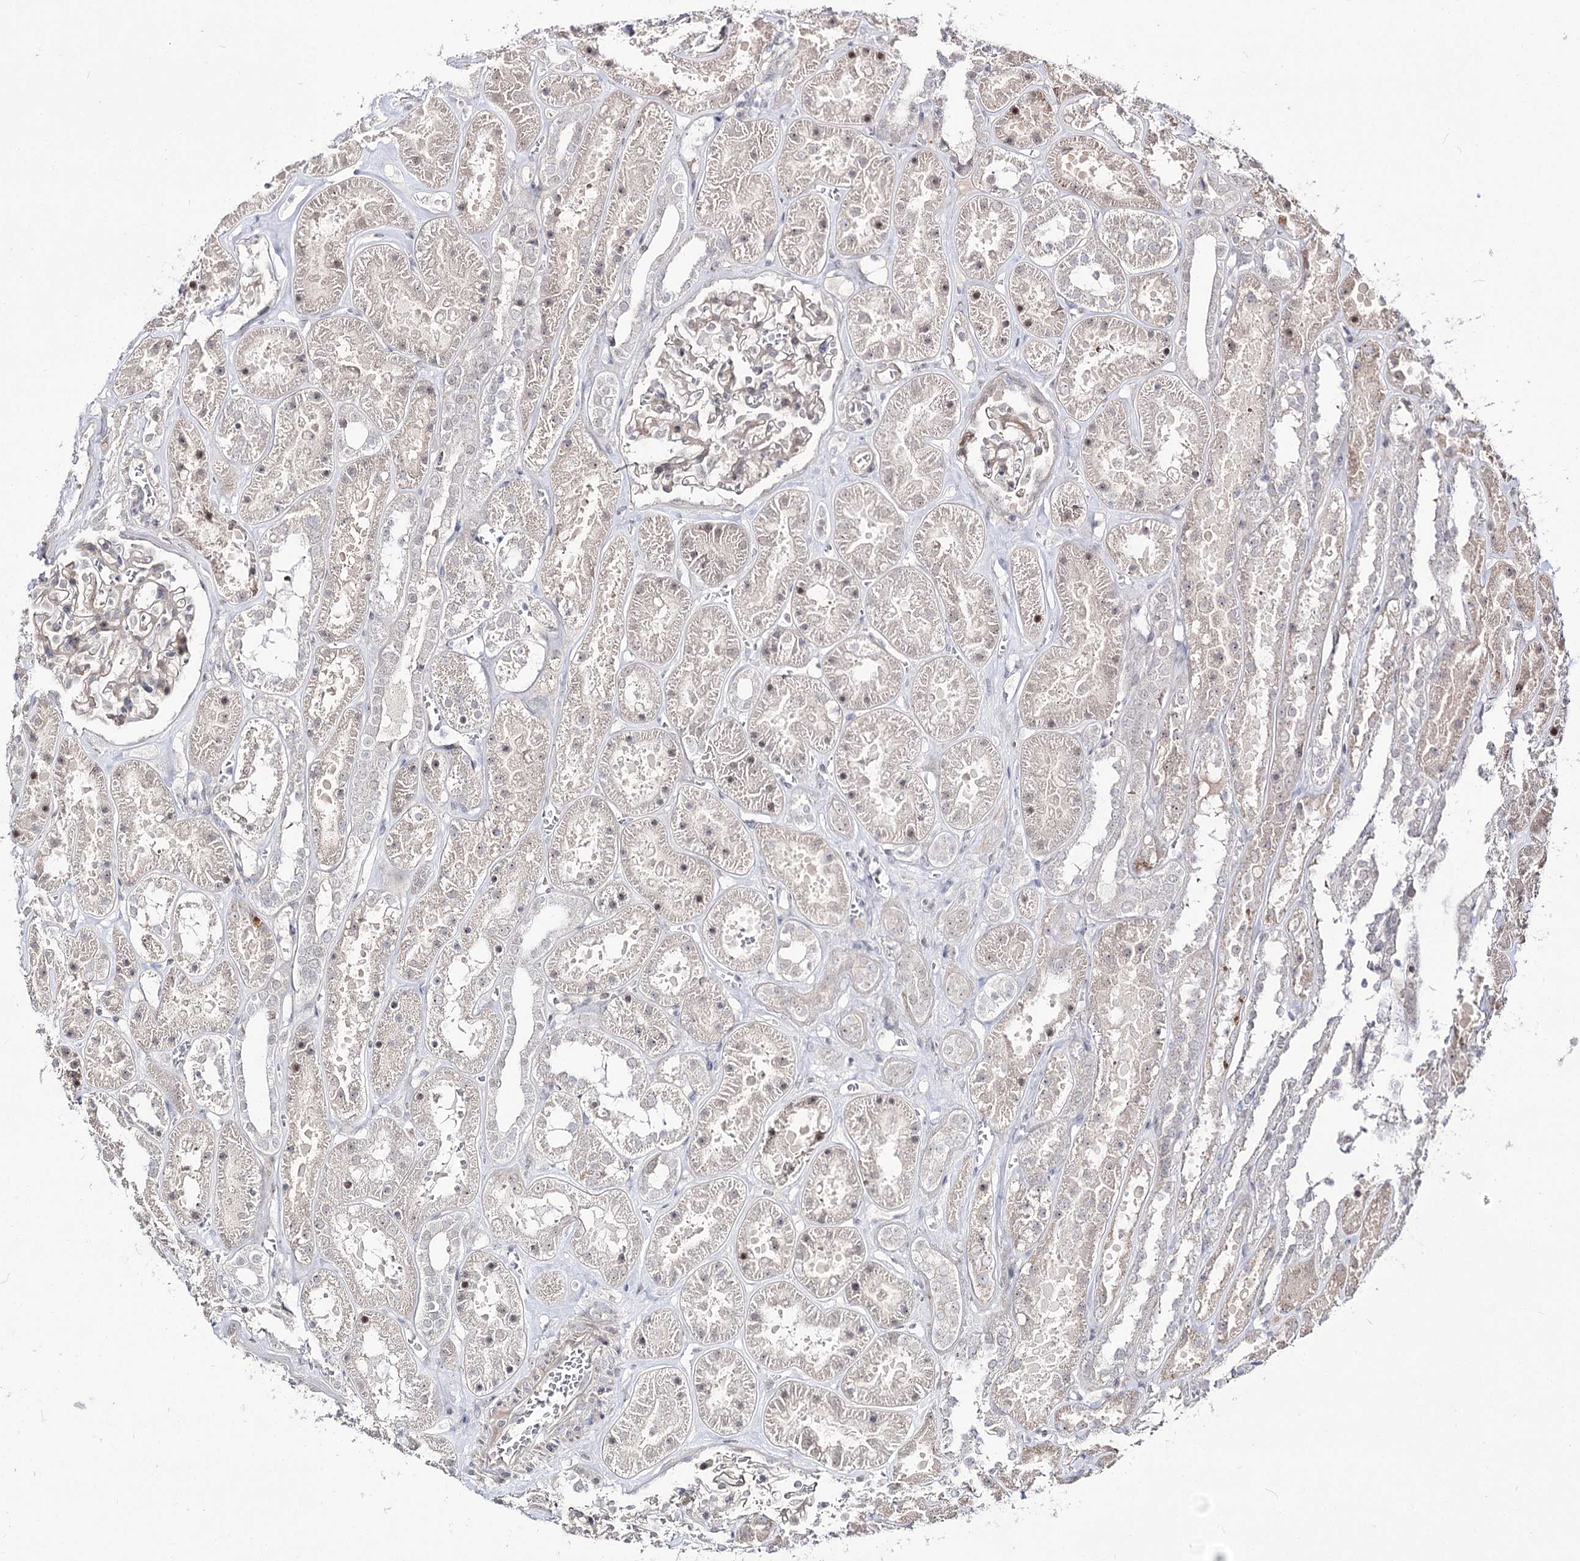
{"staining": {"intensity": "weak", "quantity": "<25%", "location": "cytoplasmic/membranous"}, "tissue": "kidney", "cell_type": "Cells in glomeruli", "image_type": "normal", "snomed": [{"axis": "morphology", "description": "Normal tissue, NOS"}, {"axis": "topography", "description": "Kidney"}], "caption": "Human kidney stained for a protein using IHC shows no expression in cells in glomeruli.", "gene": "RRP9", "patient": {"sex": "female", "age": 41}}